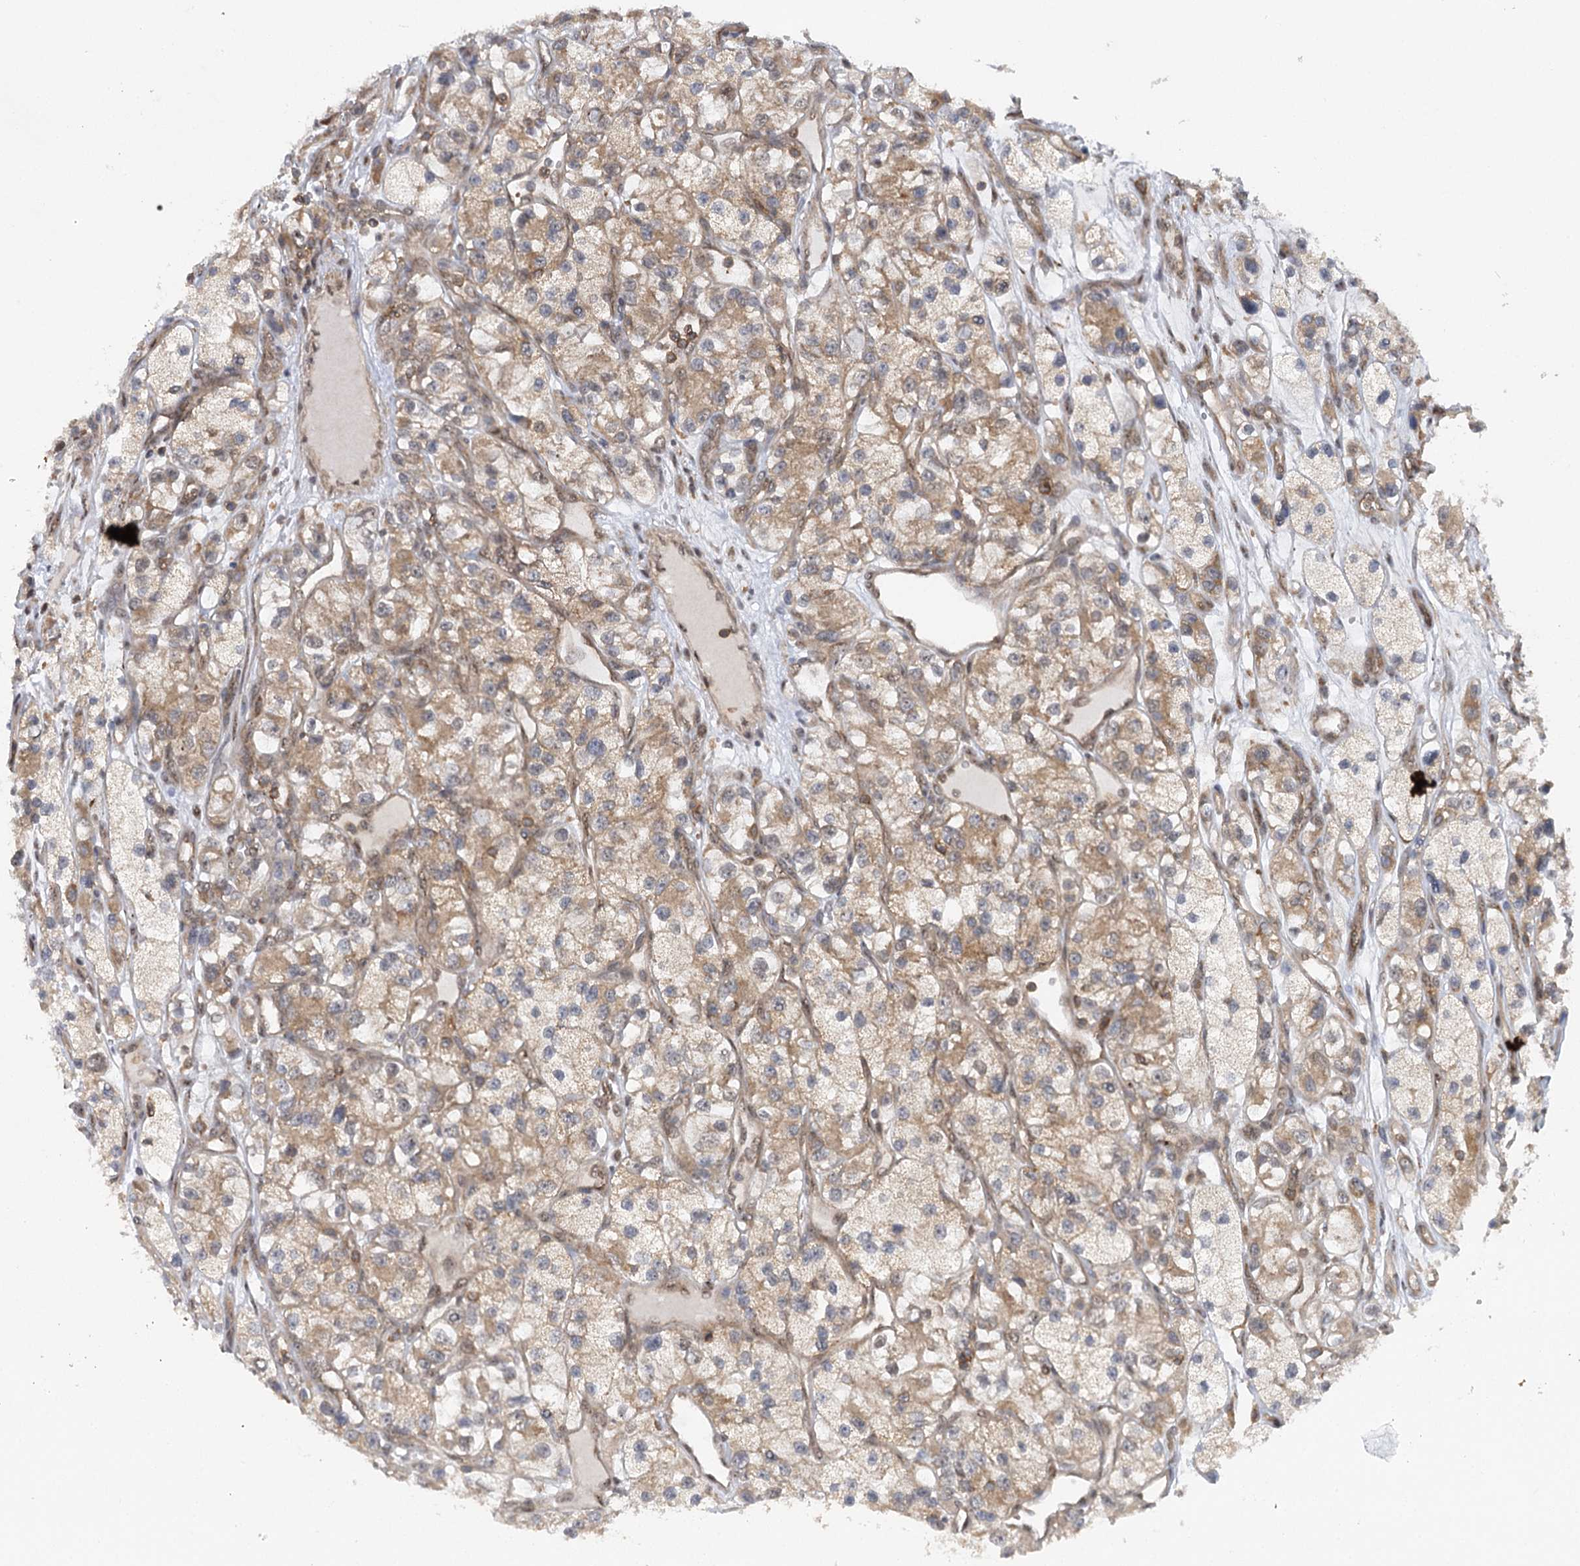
{"staining": {"intensity": "moderate", "quantity": ">75%", "location": "cytoplasmic/membranous"}, "tissue": "renal cancer", "cell_type": "Tumor cells", "image_type": "cancer", "snomed": [{"axis": "morphology", "description": "Adenocarcinoma, NOS"}, {"axis": "topography", "description": "Kidney"}], "caption": "Human renal cancer (adenocarcinoma) stained with a protein marker shows moderate staining in tumor cells.", "gene": "C12orf4", "patient": {"sex": "female", "age": 57}}